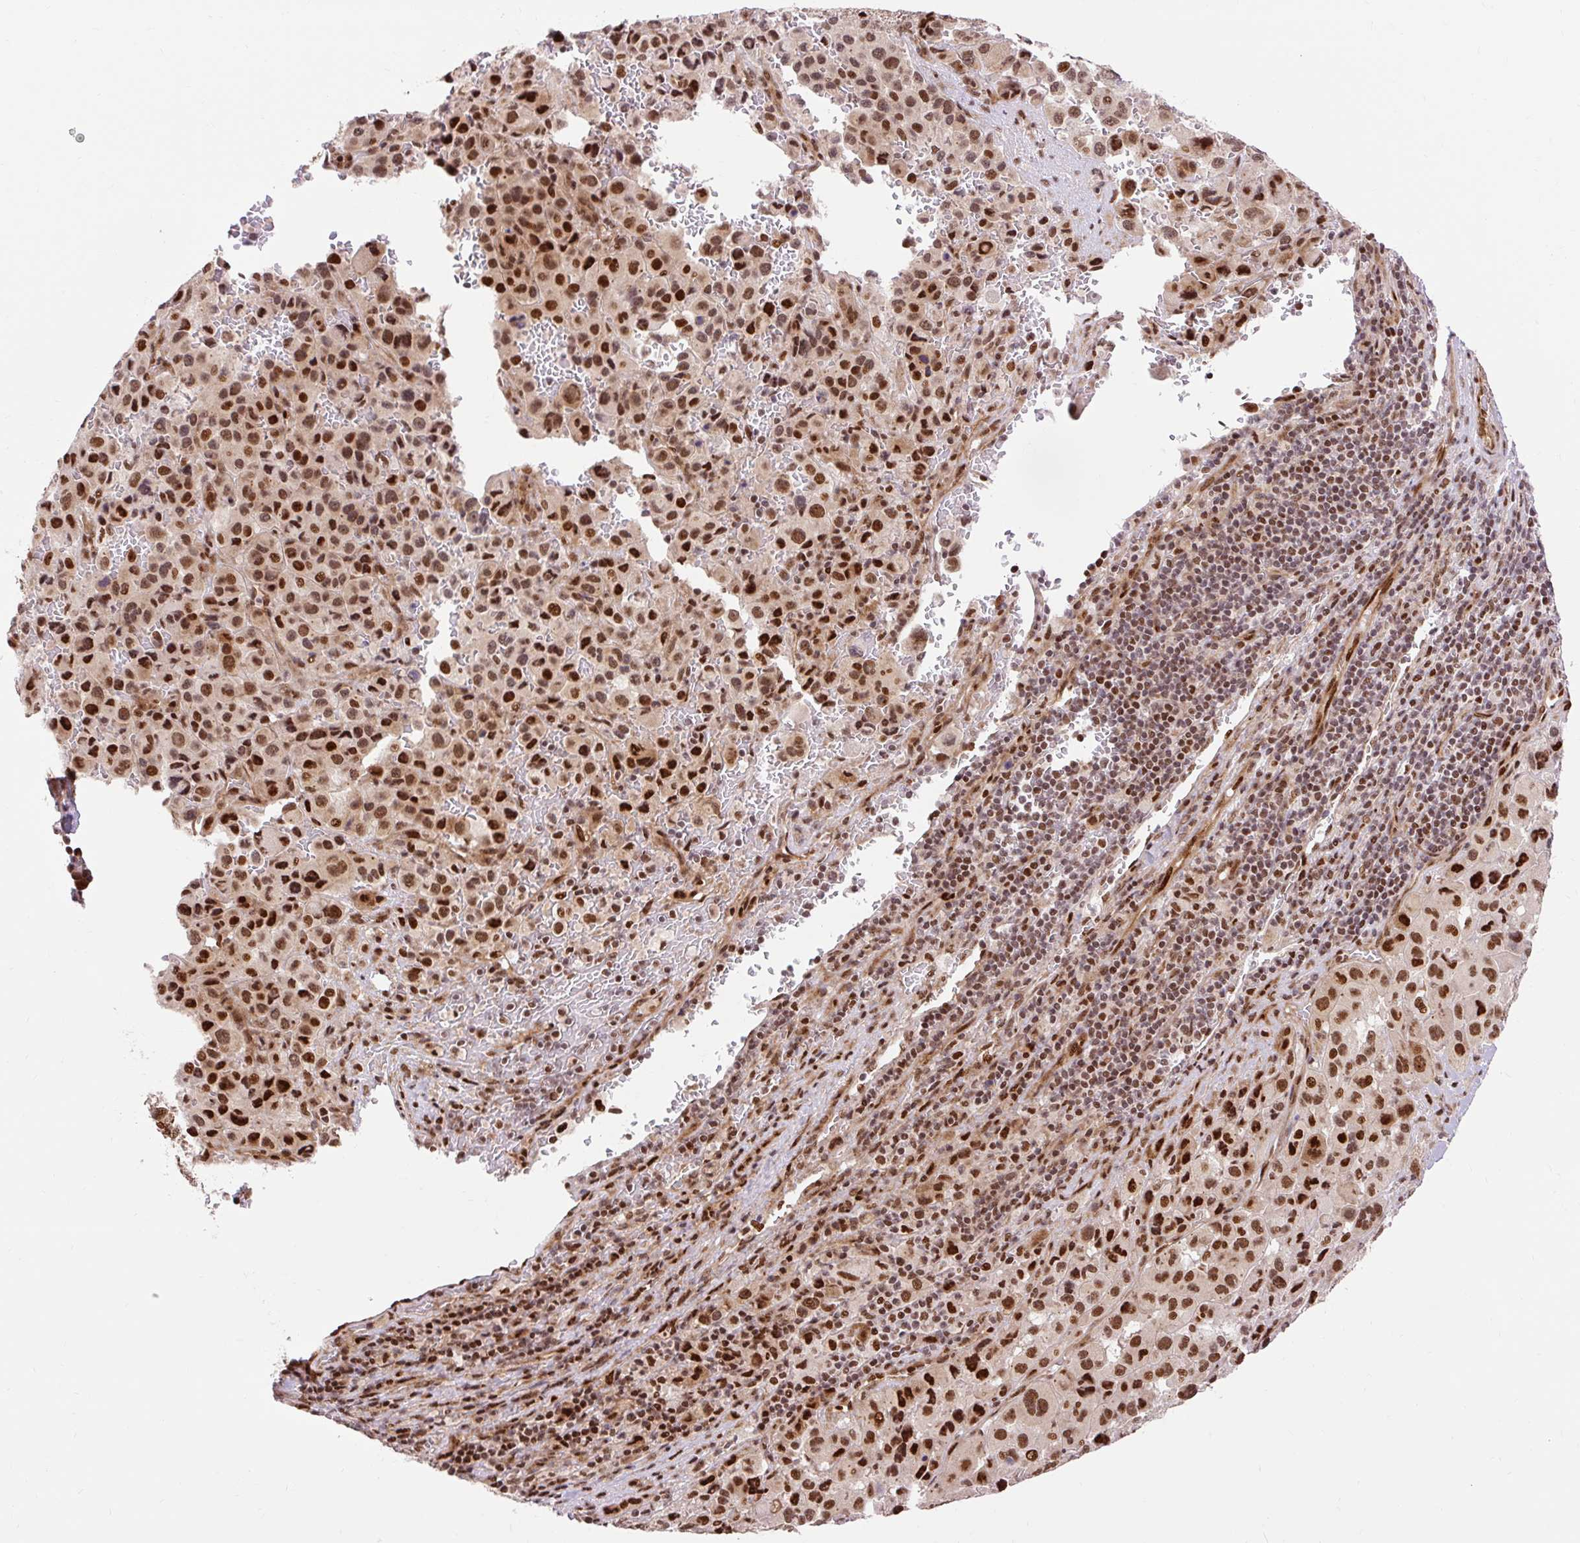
{"staining": {"intensity": "strong", "quantity": ">75%", "location": "nuclear"}, "tissue": "melanoma", "cell_type": "Tumor cells", "image_type": "cancer", "snomed": [{"axis": "morphology", "description": "Malignant melanoma, Metastatic site"}, {"axis": "topography", "description": "Lymph node"}], "caption": "High-magnification brightfield microscopy of melanoma stained with DAB (3,3'-diaminobenzidine) (brown) and counterstained with hematoxylin (blue). tumor cells exhibit strong nuclear positivity is present in about>75% of cells.", "gene": "MECOM", "patient": {"sex": "female", "age": 65}}